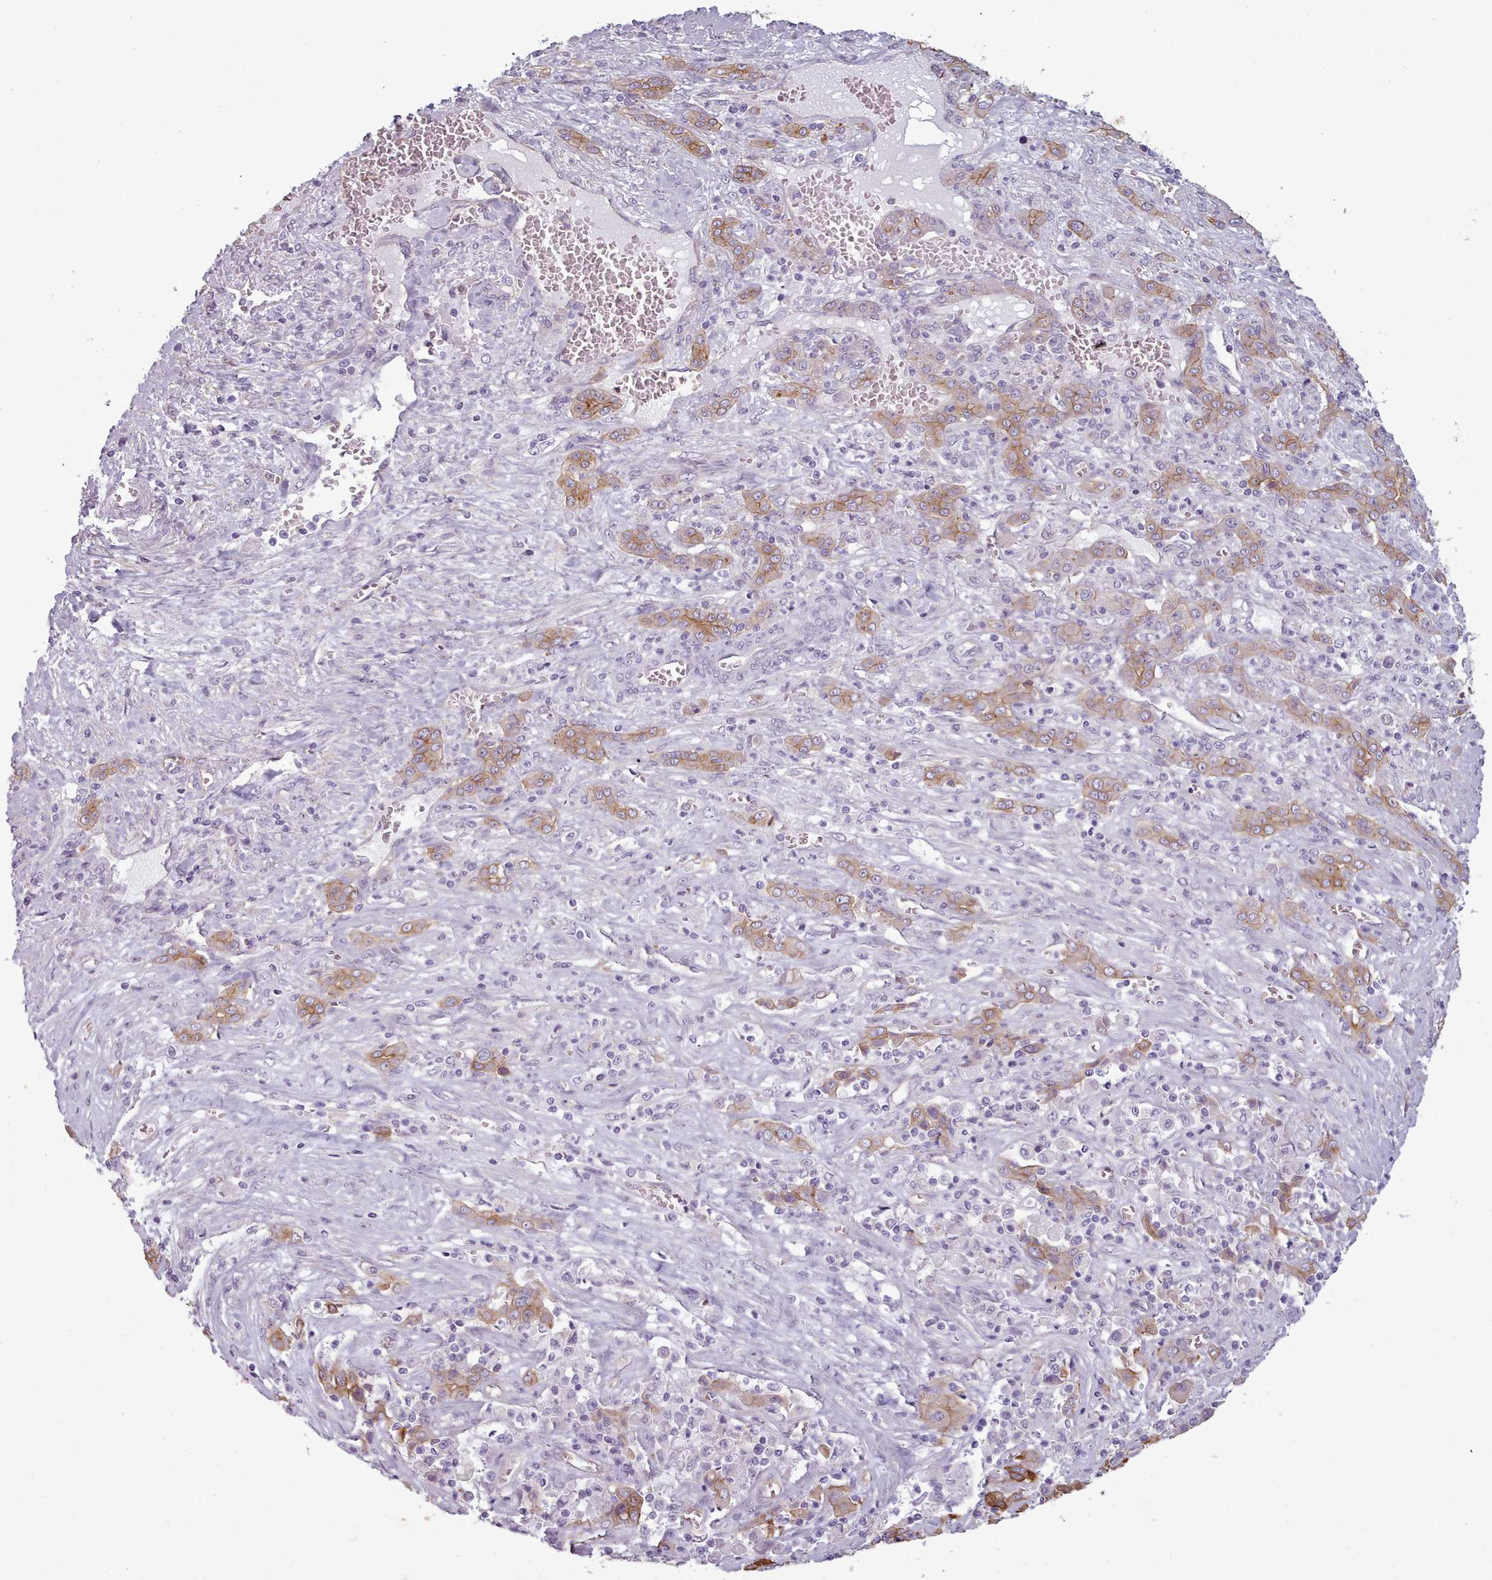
{"staining": {"intensity": "strong", "quantity": "25%-75%", "location": "cytoplasmic/membranous"}, "tissue": "liver cancer", "cell_type": "Tumor cells", "image_type": "cancer", "snomed": [{"axis": "morphology", "description": "Cholangiocarcinoma"}, {"axis": "topography", "description": "Liver"}], "caption": "Human liver cholangiocarcinoma stained with a protein marker reveals strong staining in tumor cells.", "gene": "PLD4", "patient": {"sex": "female", "age": 52}}